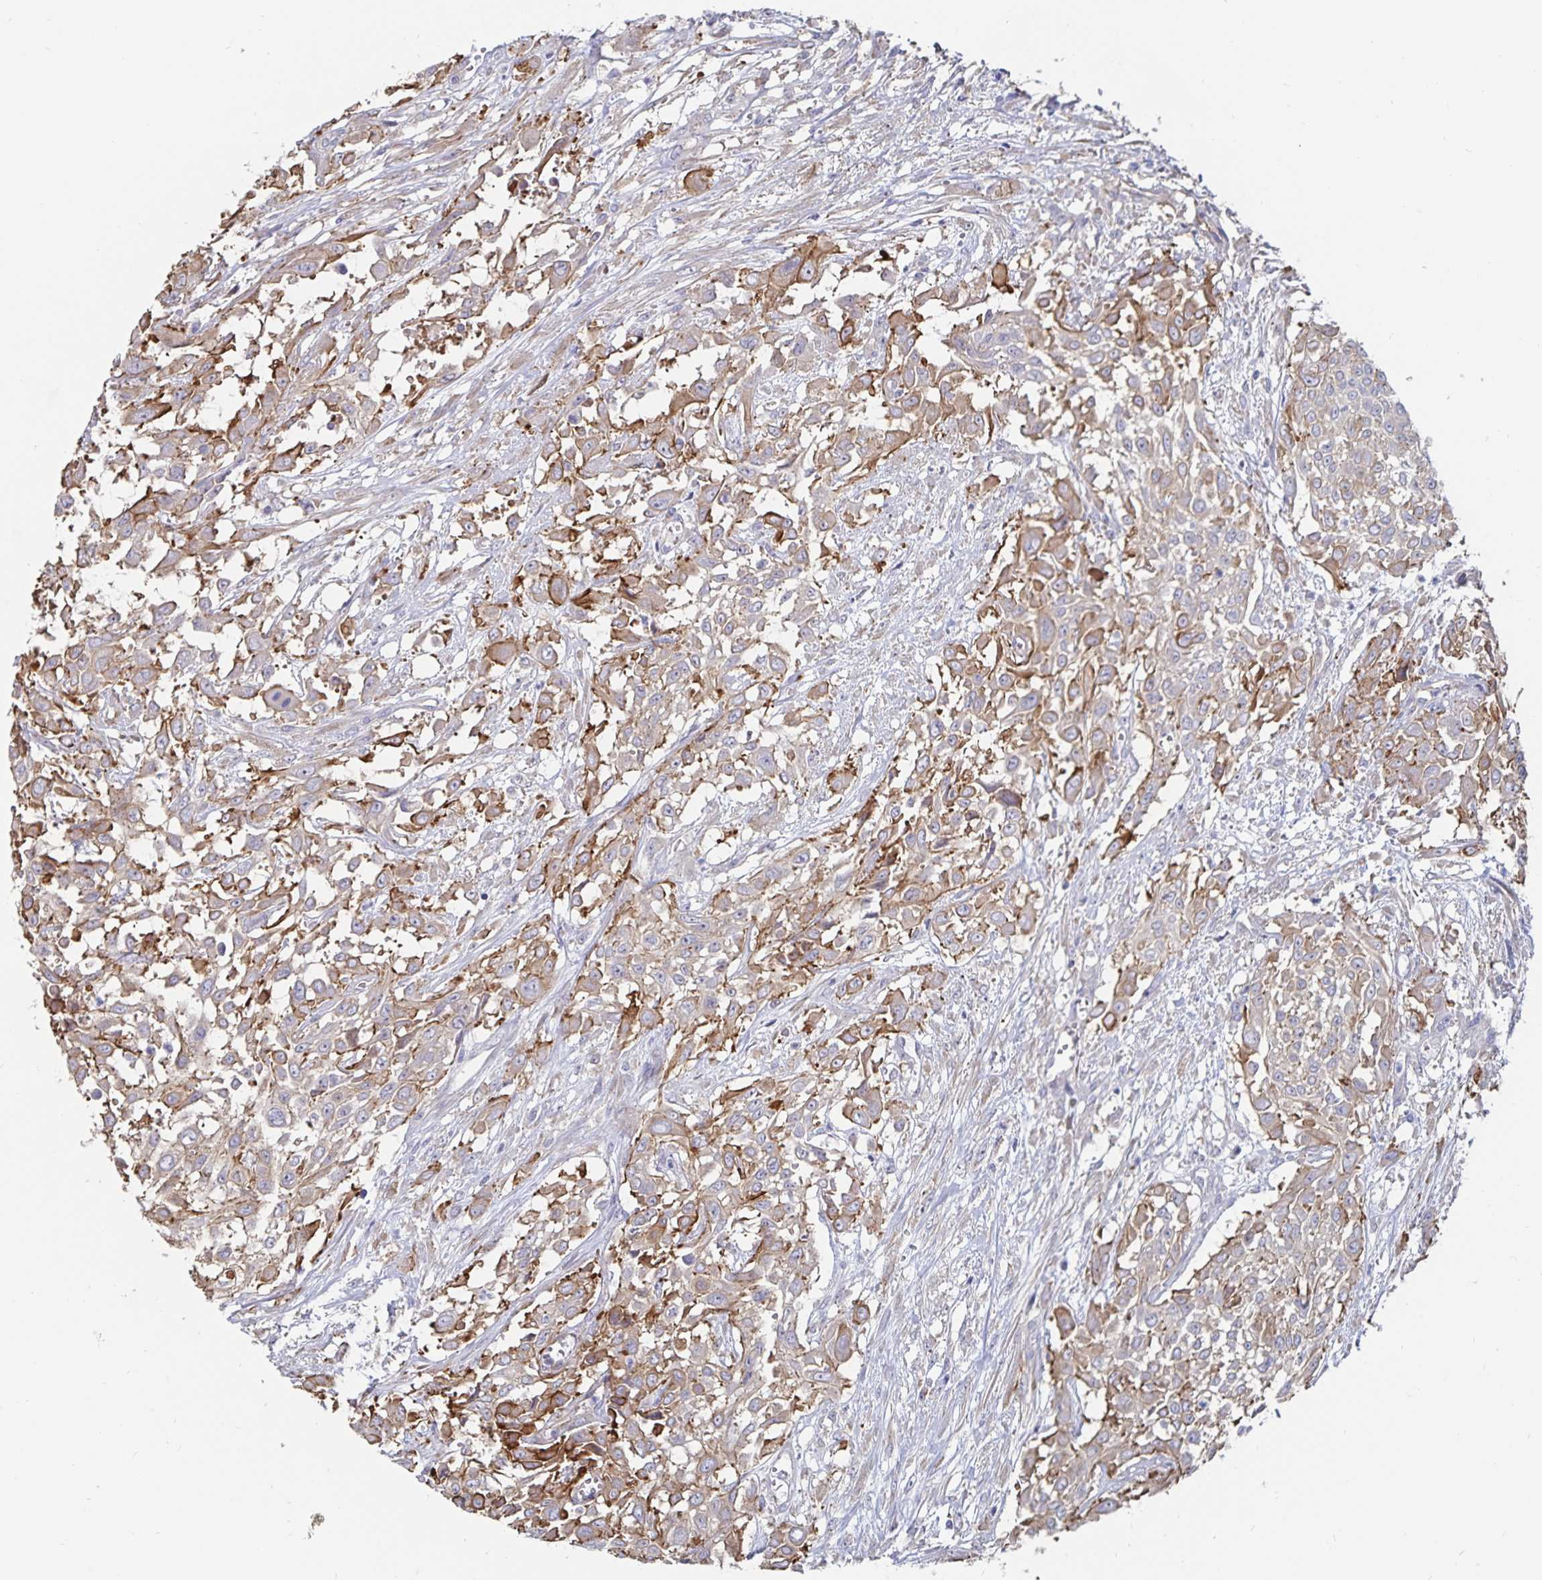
{"staining": {"intensity": "weak", "quantity": ">75%", "location": "cytoplasmic/membranous"}, "tissue": "urothelial cancer", "cell_type": "Tumor cells", "image_type": "cancer", "snomed": [{"axis": "morphology", "description": "Urothelial carcinoma, High grade"}, {"axis": "topography", "description": "Urinary bladder"}], "caption": "IHC image of human urothelial carcinoma (high-grade) stained for a protein (brown), which exhibits low levels of weak cytoplasmic/membranous positivity in approximately >75% of tumor cells.", "gene": "SSTR1", "patient": {"sex": "male", "age": 57}}